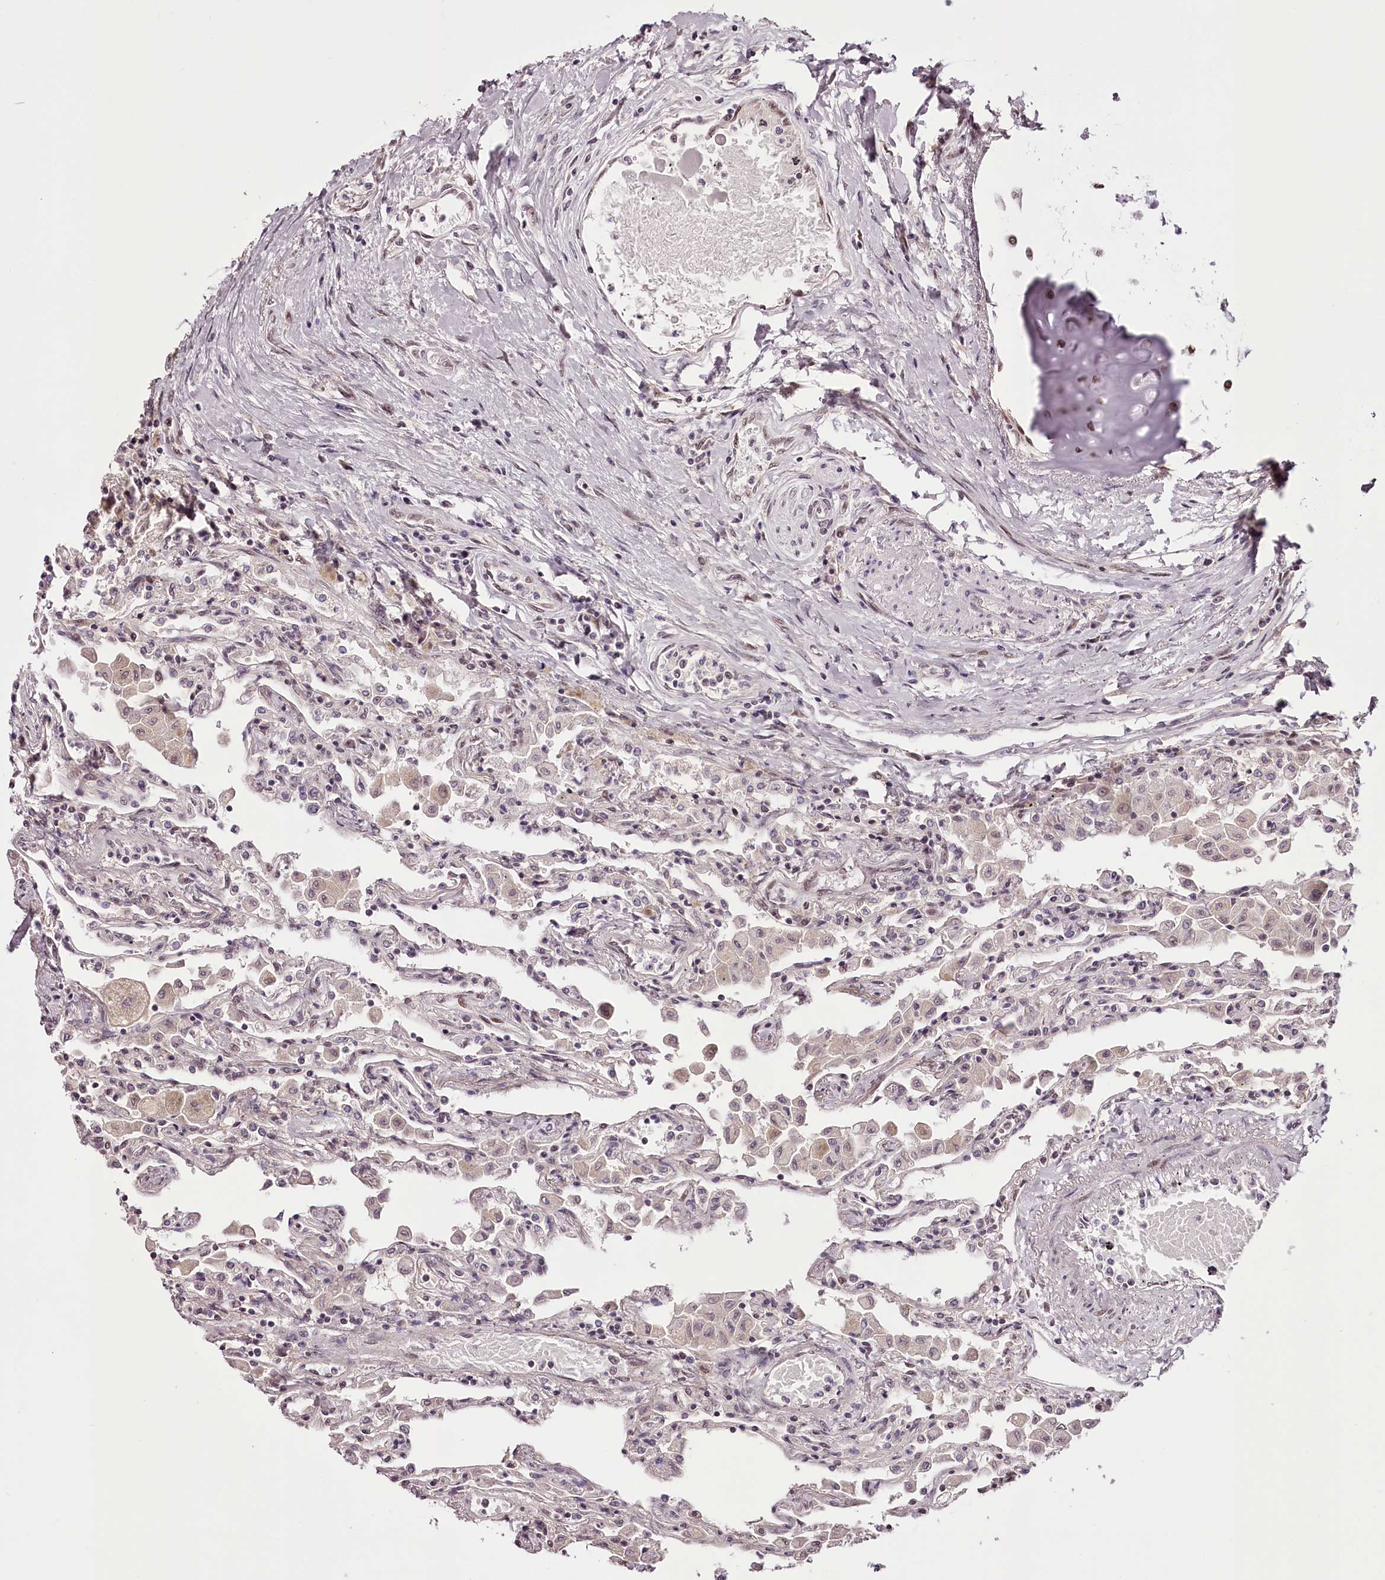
{"staining": {"intensity": "moderate", "quantity": "25%-75%", "location": "nuclear"}, "tissue": "lung", "cell_type": "Alveolar cells", "image_type": "normal", "snomed": [{"axis": "morphology", "description": "Normal tissue, NOS"}, {"axis": "topography", "description": "Bronchus"}, {"axis": "topography", "description": "Lung"}], "caption": "A brown stain labels moderate nuclear positivity of a protein in alveolar cells of normal human lung. Using DAB (brown) and hematoxylin (blue) stains, captured at high magnification using brightfield microscopy.", "gene": "TTC33", "patient": {"sex": "female", "age": 49}}